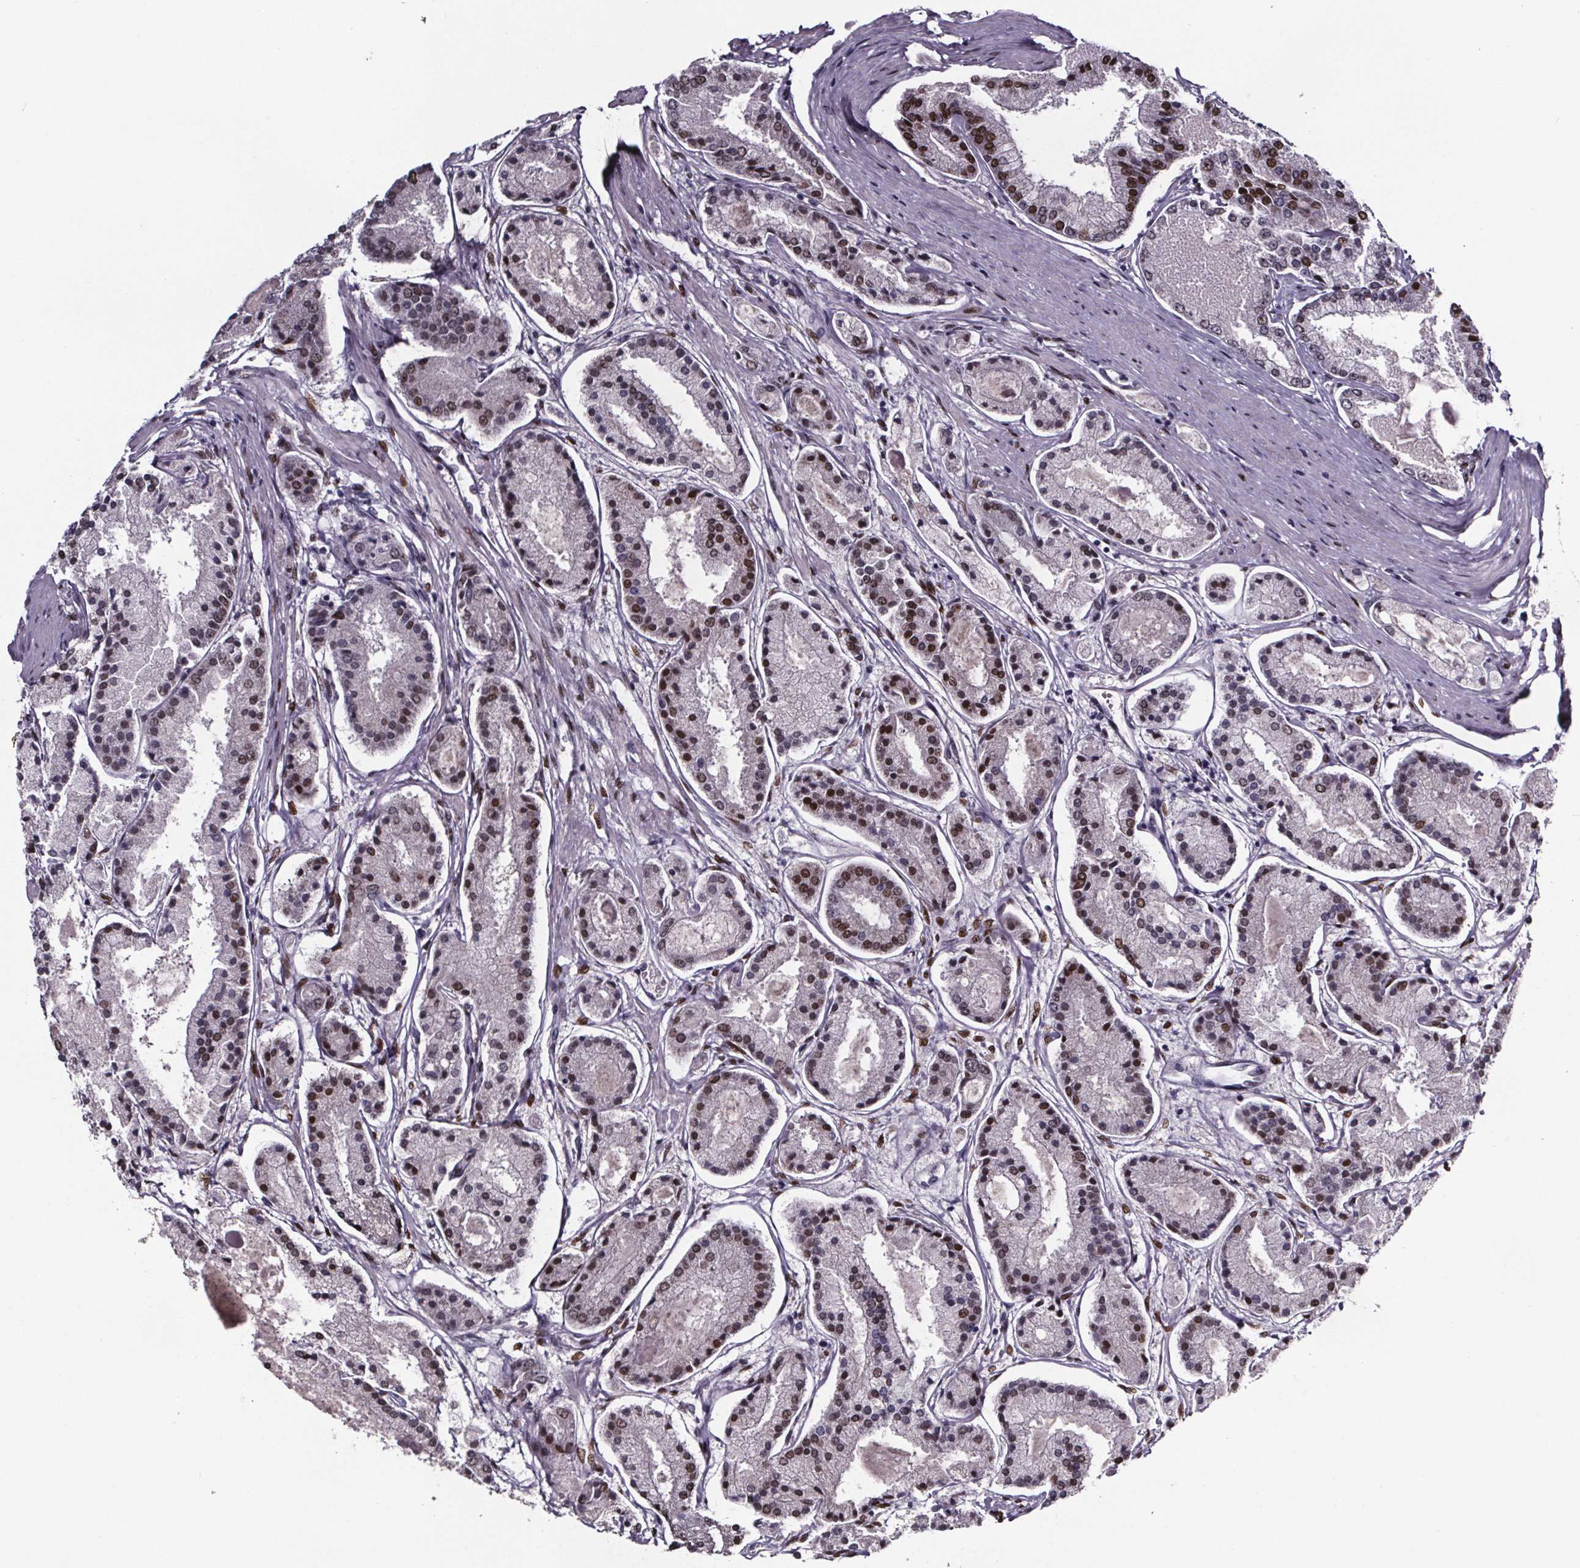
{"staining": {"intensity": "strong", "quantity": "25%-75%", "location": "nuclear"}, "tissue": "prostate cancer", "cell_type": "Tumor cells", "image_type": "cancer", "snomed": [{"axis": "morphology", "description": "Adenocarcinoma, High grade"}, {"axis": "topography", "description": "Prostate"}], "caption": "Prostate cancer stained for a protein displays strong nuclear positivity in tumor cells.", "gene": "AR", "patient": {"sex": "male", "age": 67}}